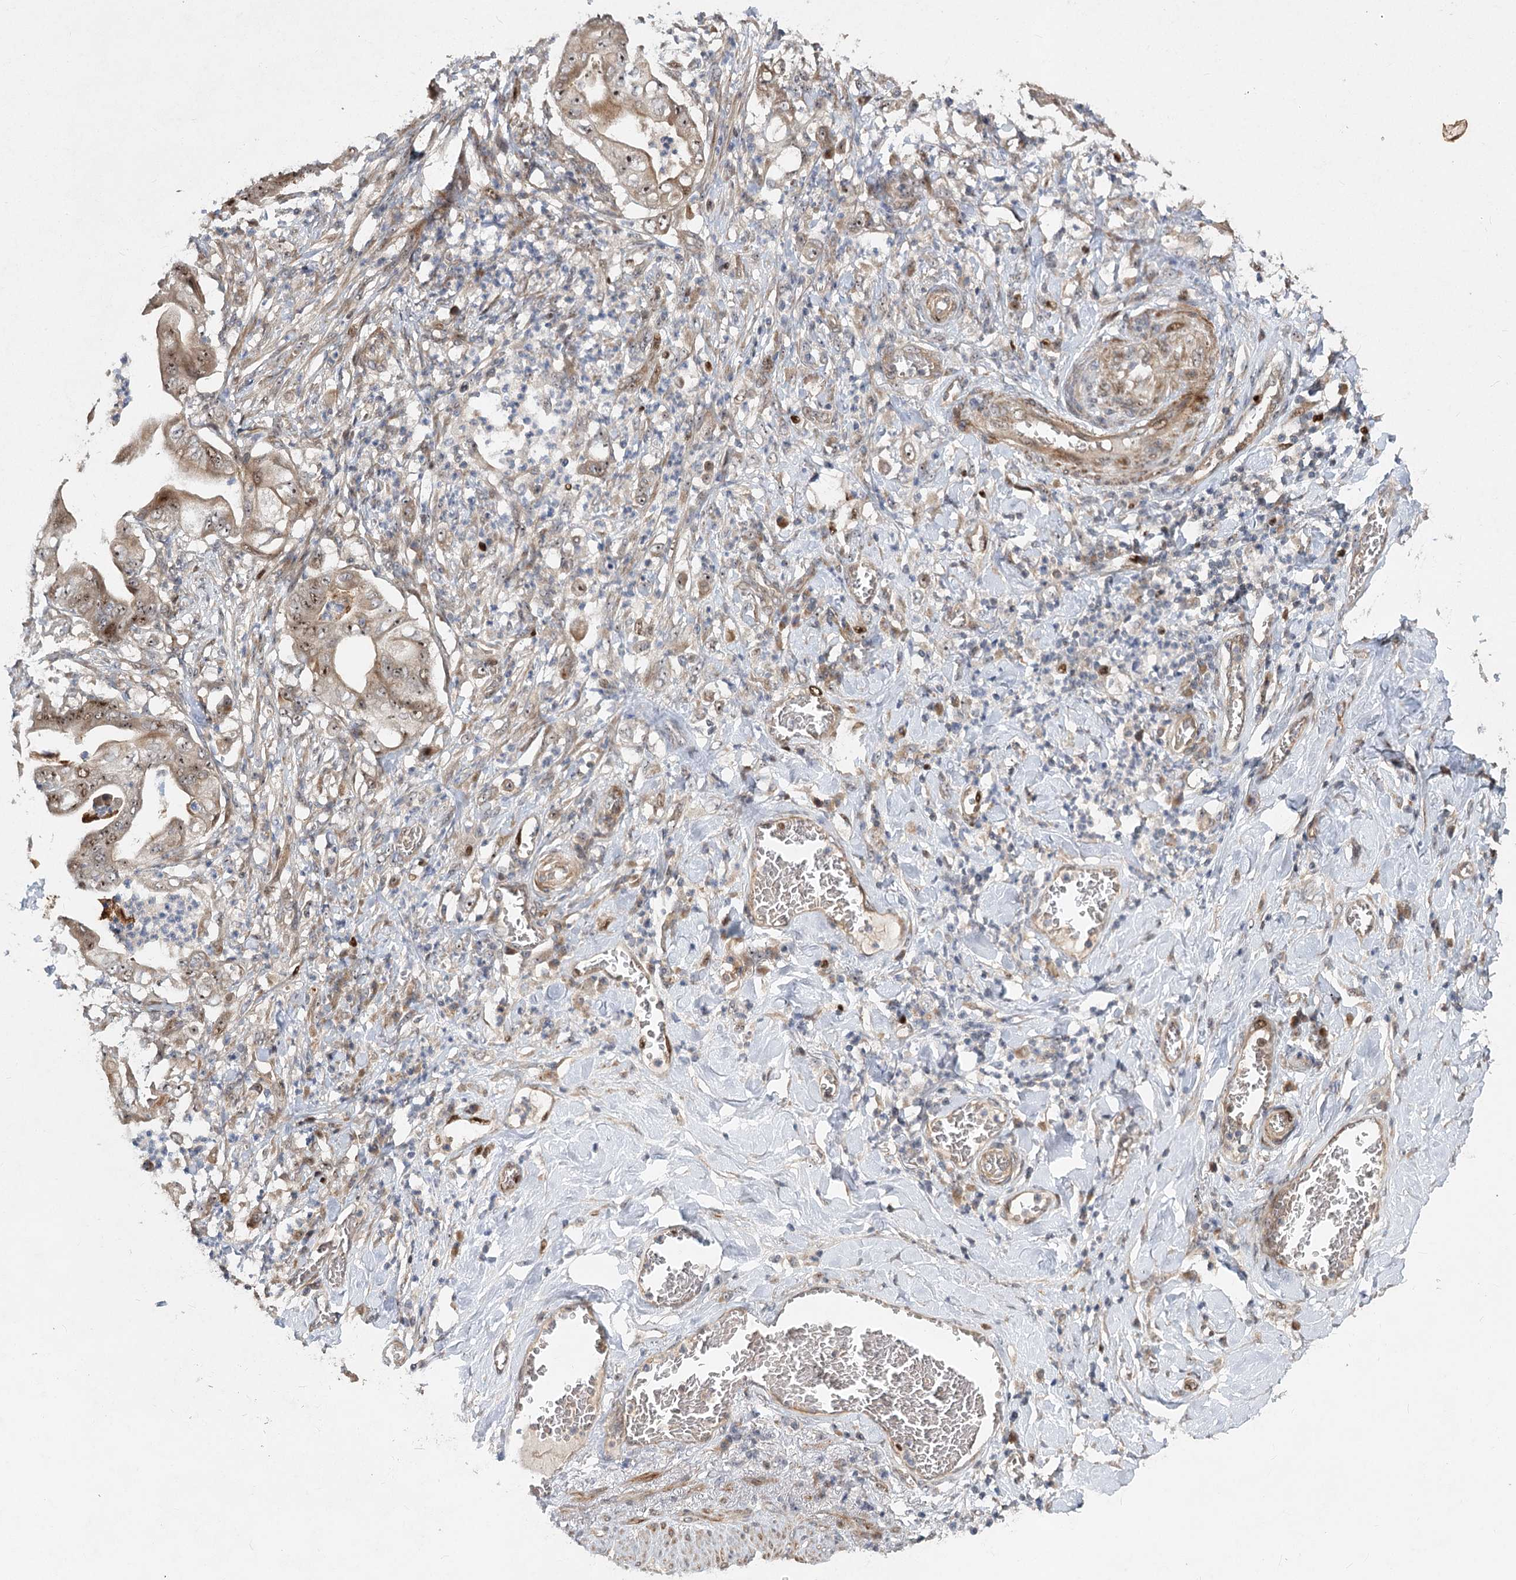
{"staining": {"intensity": "moderate", "quantity": ">75%", "location": "nuclear"}, "tissue": "stomach cancer", "cell_type": "Tumor cells", "image_type": "cancer", "snomed": [{"axis": "morphology", "description": "Adenocarcinoma, NOS"}, {"axis": "topography", "description": "Stomach"}], "caption": "Adenocarcinoma (stomach) tissue displays moderate nuclear positivity in about >75% of tumor cells, visualized by immunohistochemistry. The staining is performed using DAB brown chromogen to label protein expression. The nuclei are counter-stained blue using hematoxylin.", "gene": "PIK3C2A", "patient": {"sex": "female", "age": 73}}